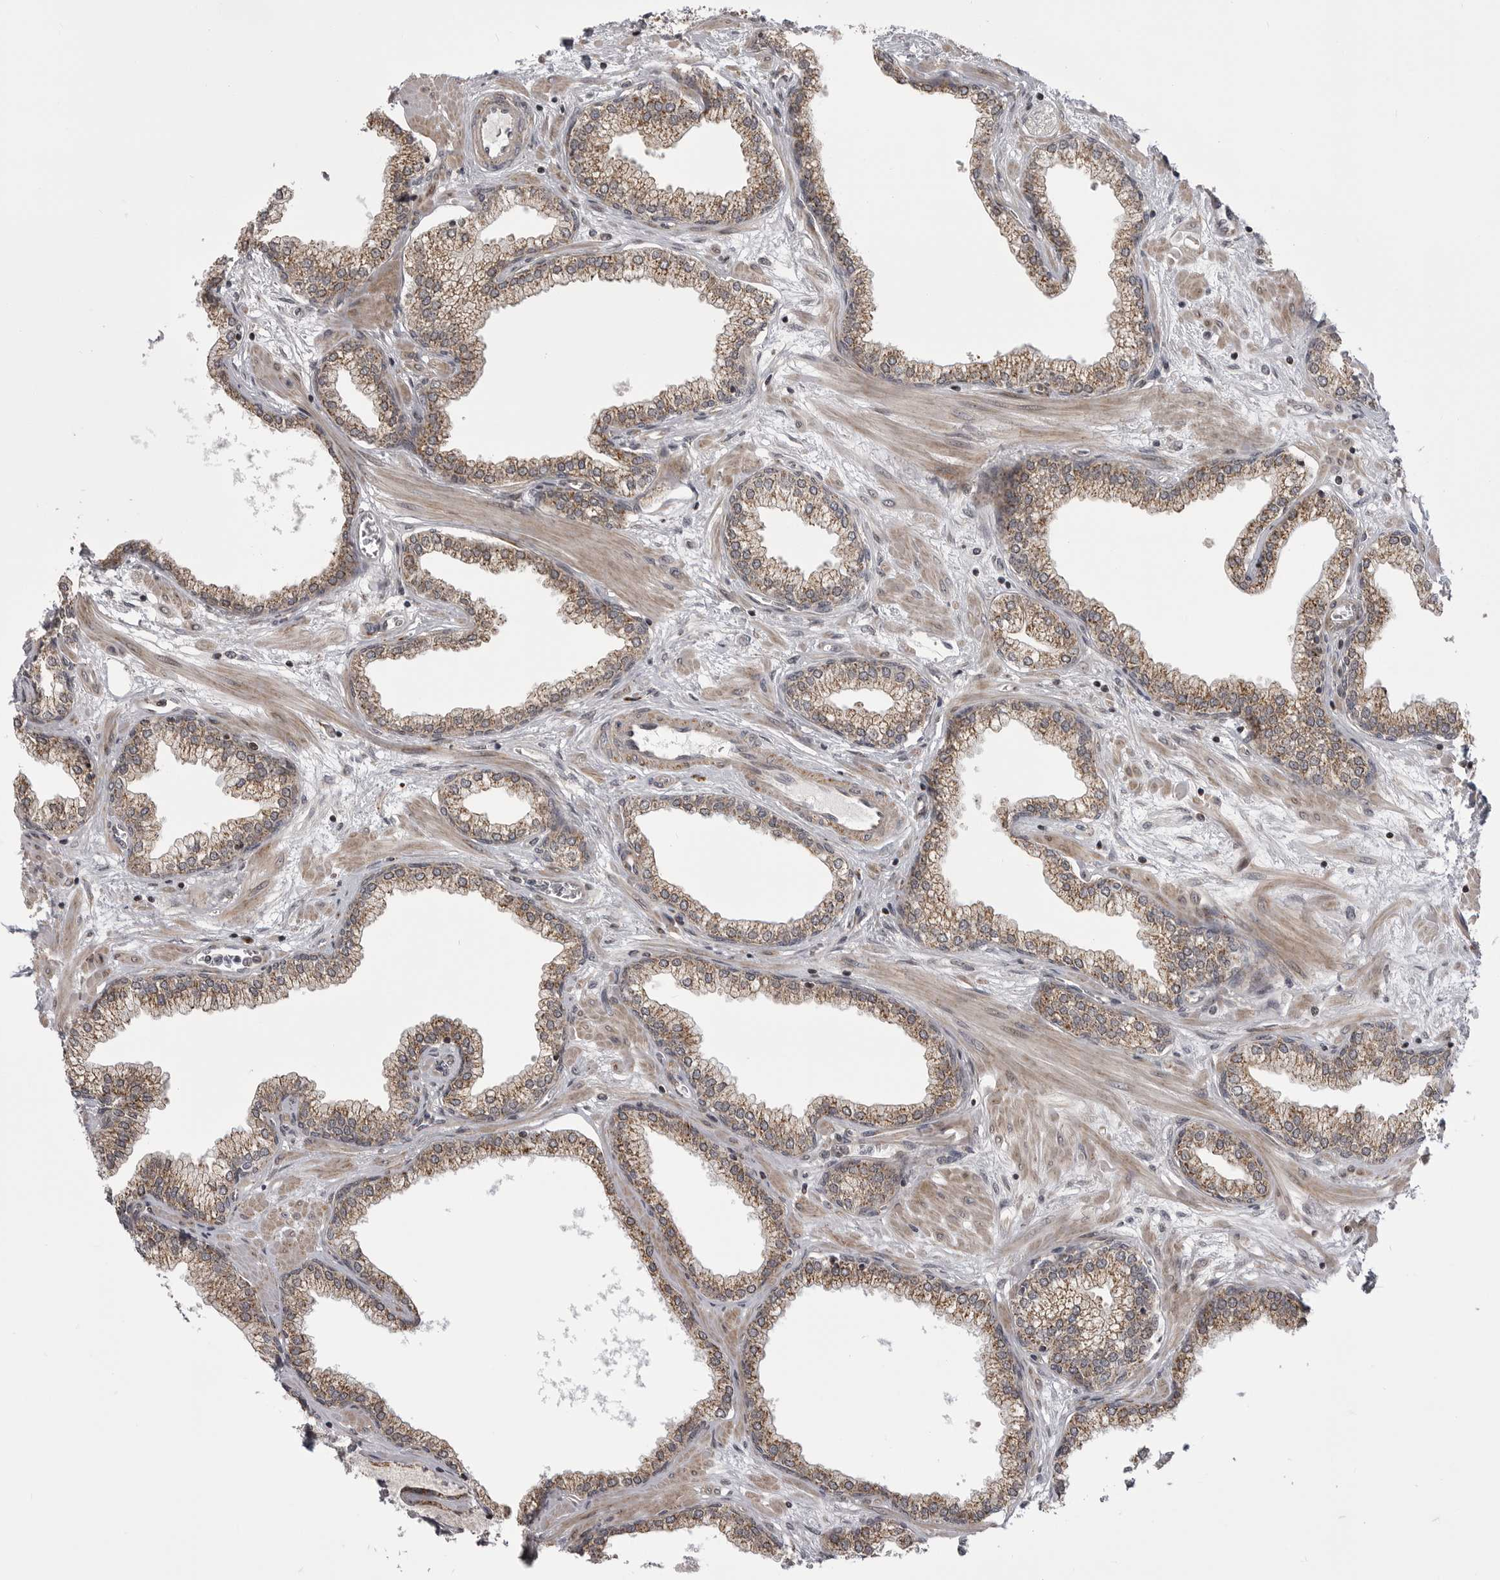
{"staining": {"intensity": "moderate", "quantity": ">75%", "location": "cytoplasmic/membranous"}, "tissue": "prostate", "cell_type": "Glandular cells", "image_type": "normal", "snomed": [{"axis": "morphology", "description": "Normal tissue, NOS"}, {"axis": "morphology", "description": "Urothelial carcinoma, Low grade"}, {"axis": "topography", "description": "Urinary bladder"}, {"axis": "topography", "description": "Prostate"}], "caption": "Unremarkable prostate shows moderate cytoplasmic/membranous staining in approximately >75% of glandular cells.", "gene": "TMPRSS11F", "patient": {"sex": "male", "age": 60}}